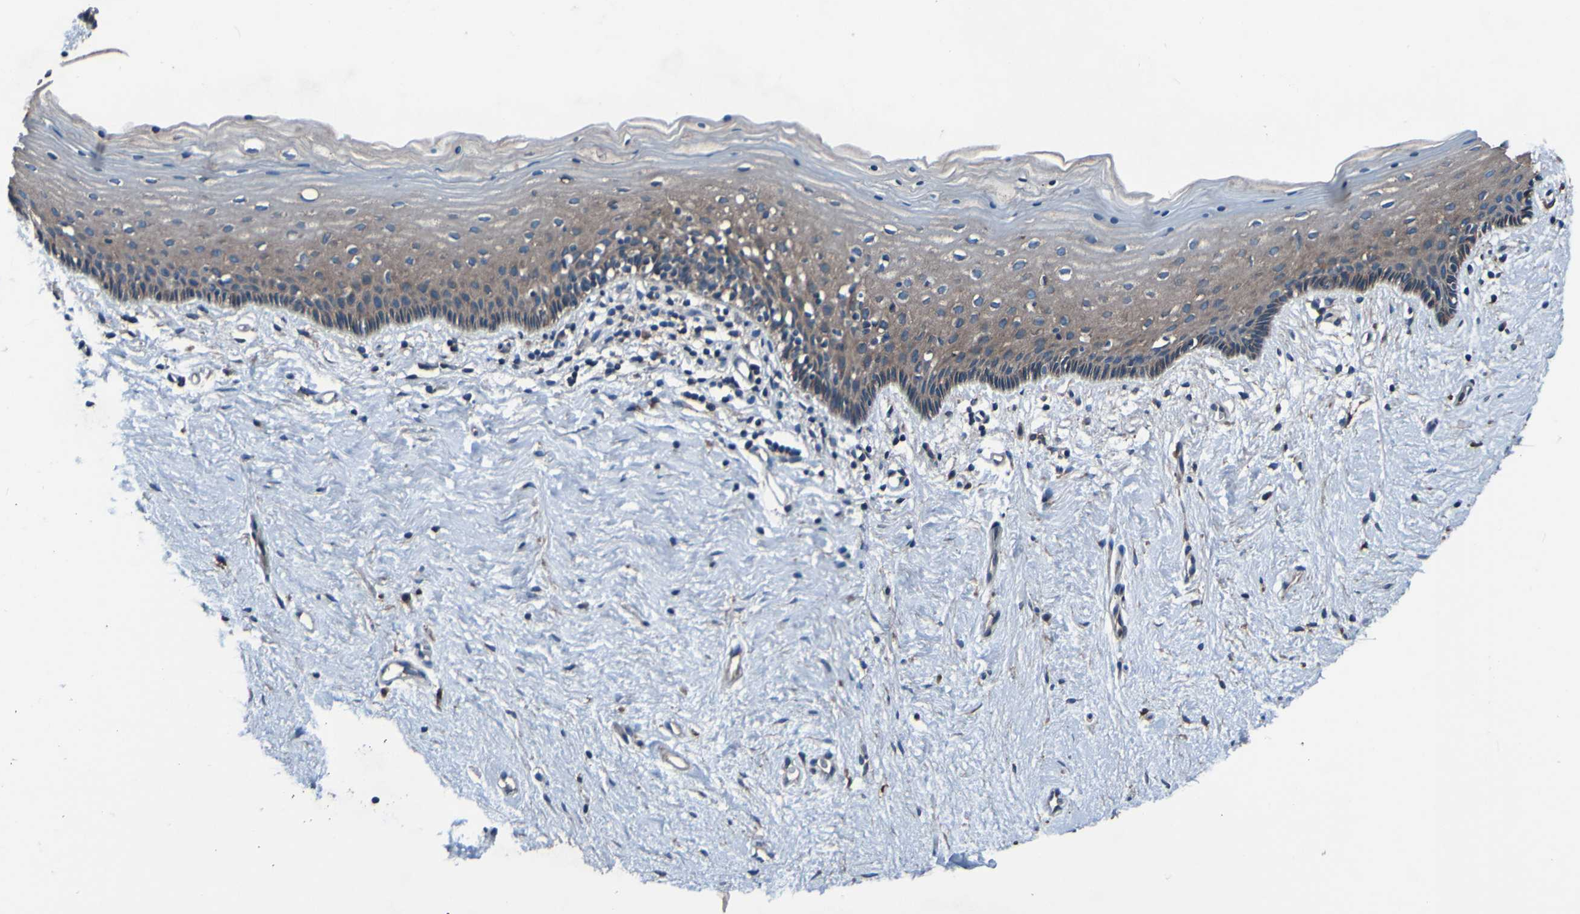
{"staining": {"intensity": "moderate", "quantity": "25%-75%", "location": "cytoplasmic/membranous"}, "tissue": "vagina", "cell_type": "Squamous epithelial cells", "image_type": "normal", "snomed": [{"axis": "morphology", "description": "Normal tissue, NOS"}, {"axis": "topography", "description": "Vagina"}], "caption": "Immunohistochemical staining of normal human vagina shows 25%-75% levels of moderate cytoplasmic/membranous protein positivity in approximately 25%-75% of squamous epithelial cells. (DAB (3,3'-diaminobenzidine) = brown stain, brightfield microscopy at high magnification).", "gene": "RAB5B", "patient": {"sex": "female", "age": 44}}